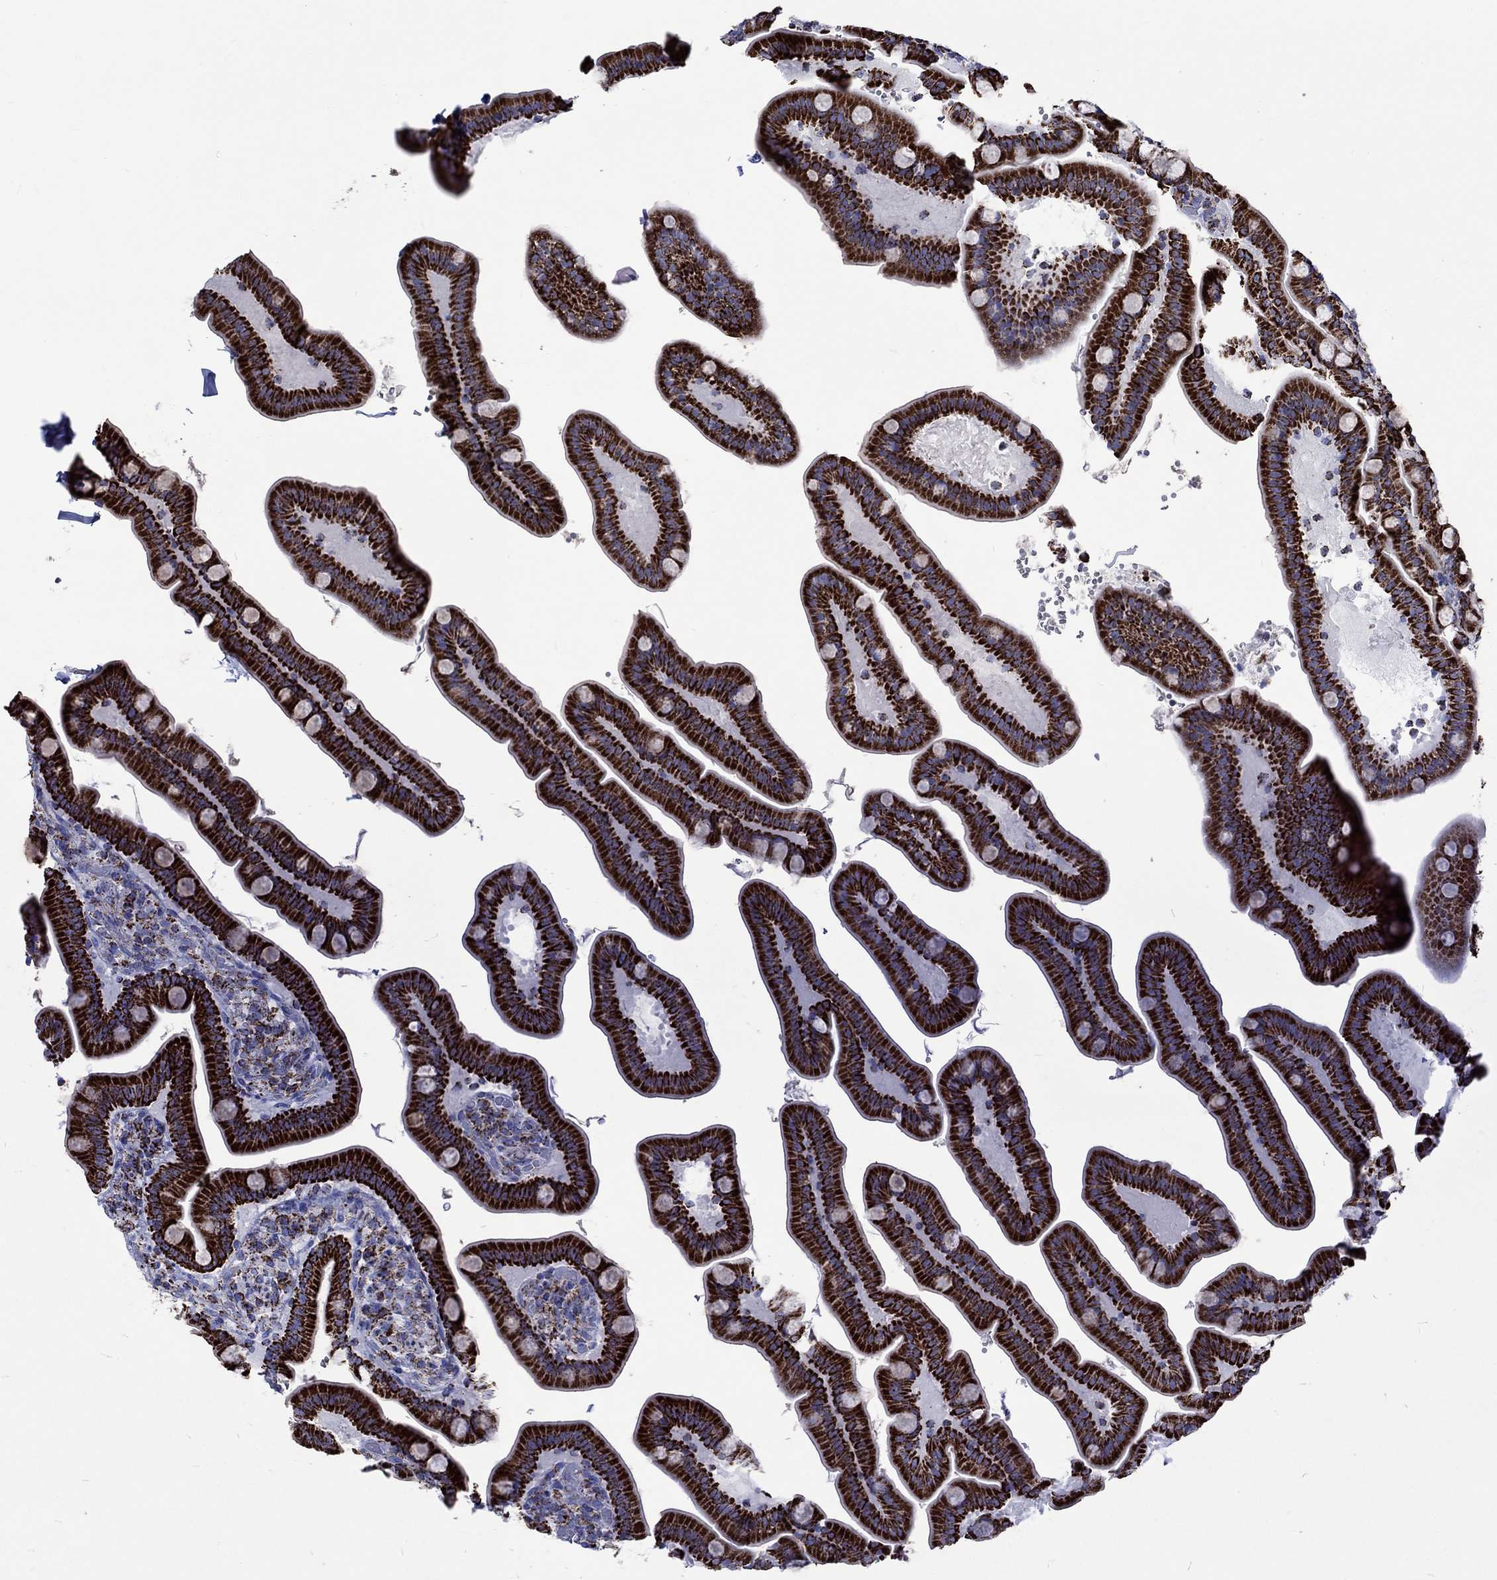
{"staining": {"intensity": "strong", "quantity": ">75%", "location": "cytoplasmic/membranous"}, "tissue": "small intestine", "cell_type": "Glandular cells", "image_type": "normal", "snomed": [{"axis": "morphology", "description": "Normal tissue, NOS"}, {"axis": "topography", "description": "Small intestine"}], "caption": "A high-resolution photomicrograph shows immunohistochemistry (IHC) staining of normal small intestine, which reveals strong cytoplasmic/membranous staining in about >75% of glandular cells.", "gene": "RCE1", "patient": {"sex": "male", "age": 66}}